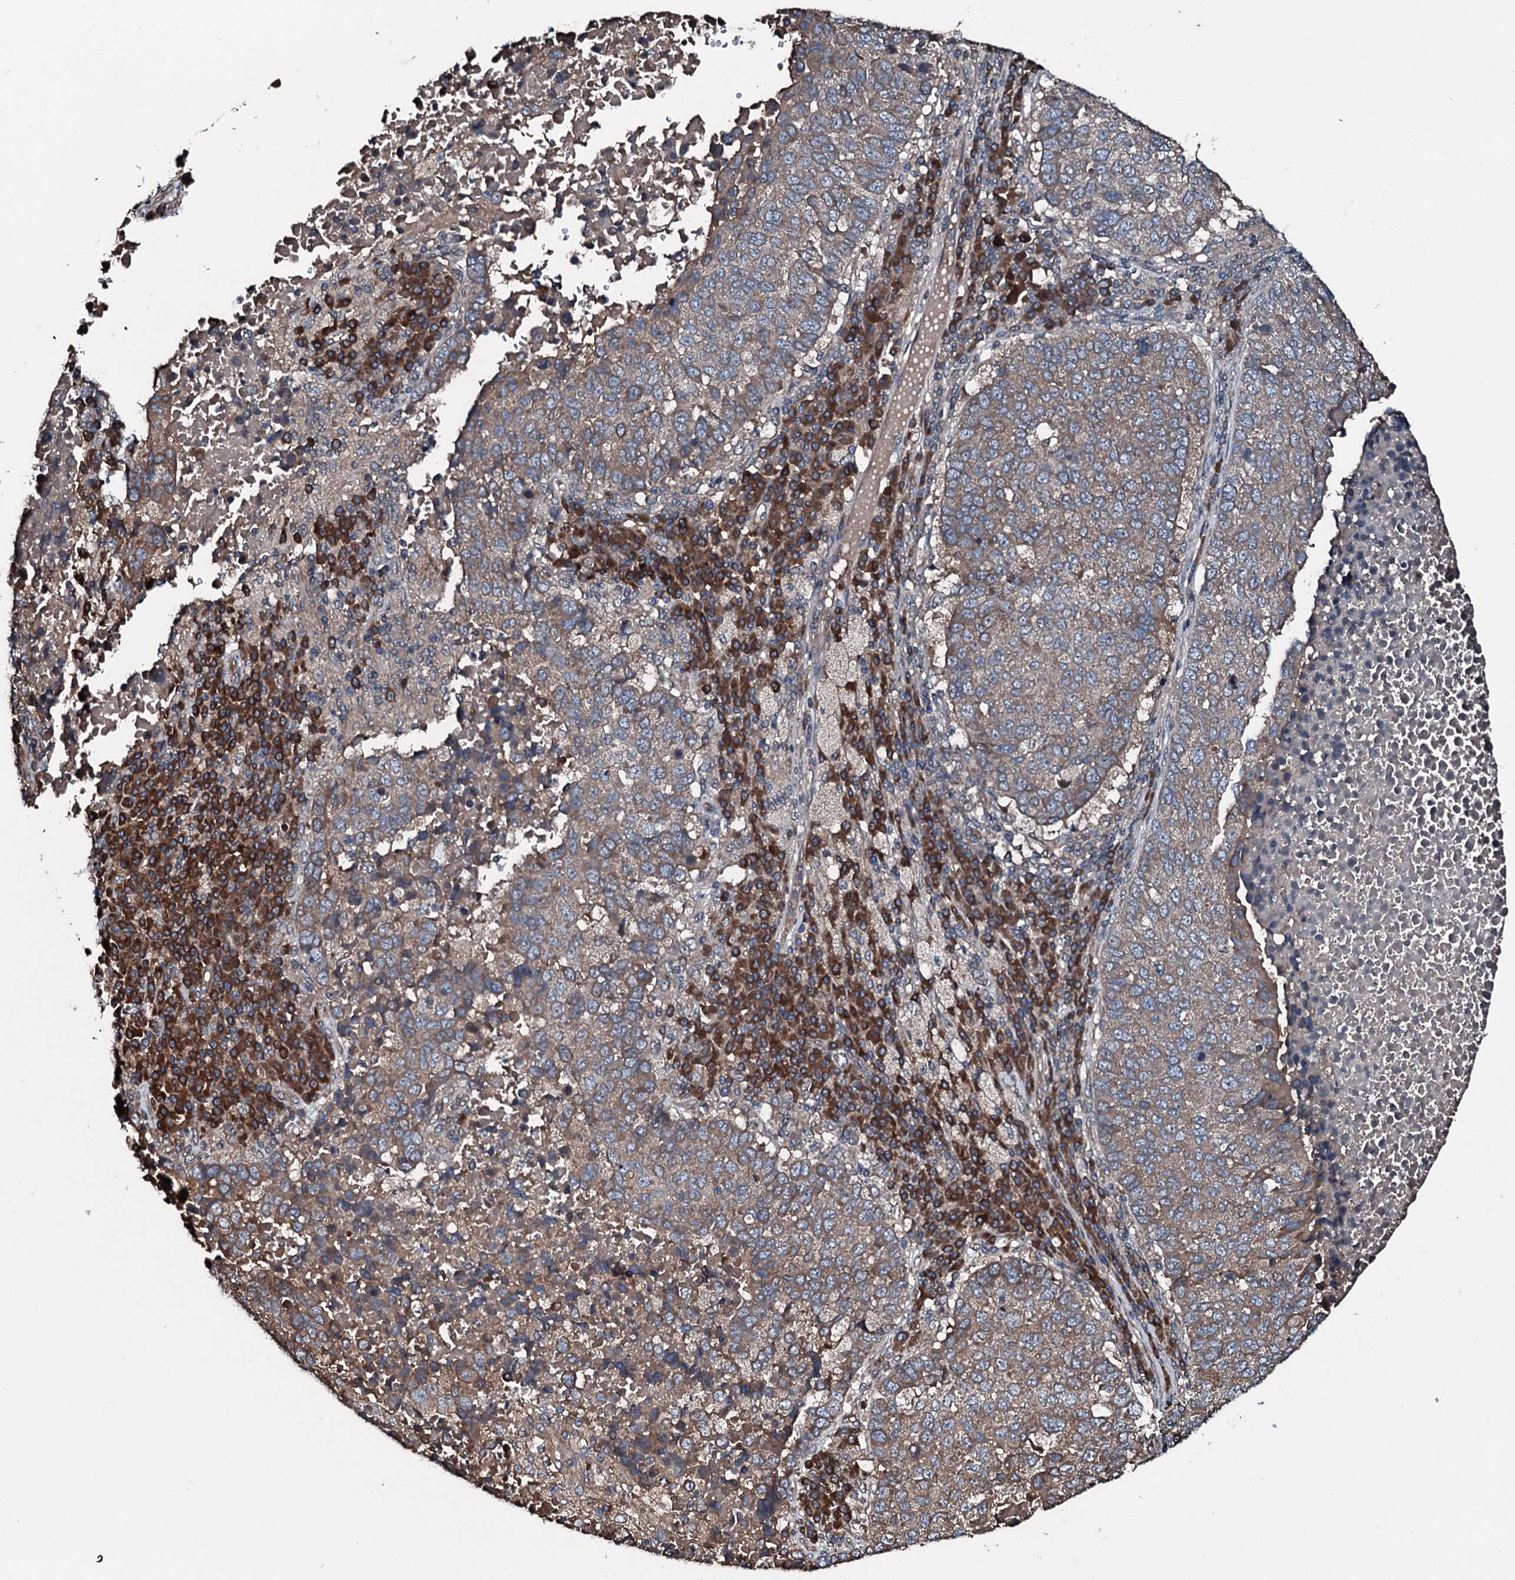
{"staining": {"intensity": "moderate", "quantity": ">75%", "location": "cytoplasmic/membranous"}, "tissue": "lung cancer", "cell_type": "Tumor cells", "image_type": "cancer", "snomed": [{"axis": "morphology", "description": "Squamous cell carcinoma, NOS"}, {"axis": "topography", "description": "Lung"}], "caption": "This is a micrograph of immunohistochemistry staining of lung cancer, which shows moderate staining in the cytoplasmic/membranous of tumor cells.", "gene": "AARS1", "patient": {"sex": "male", "age": 73}}